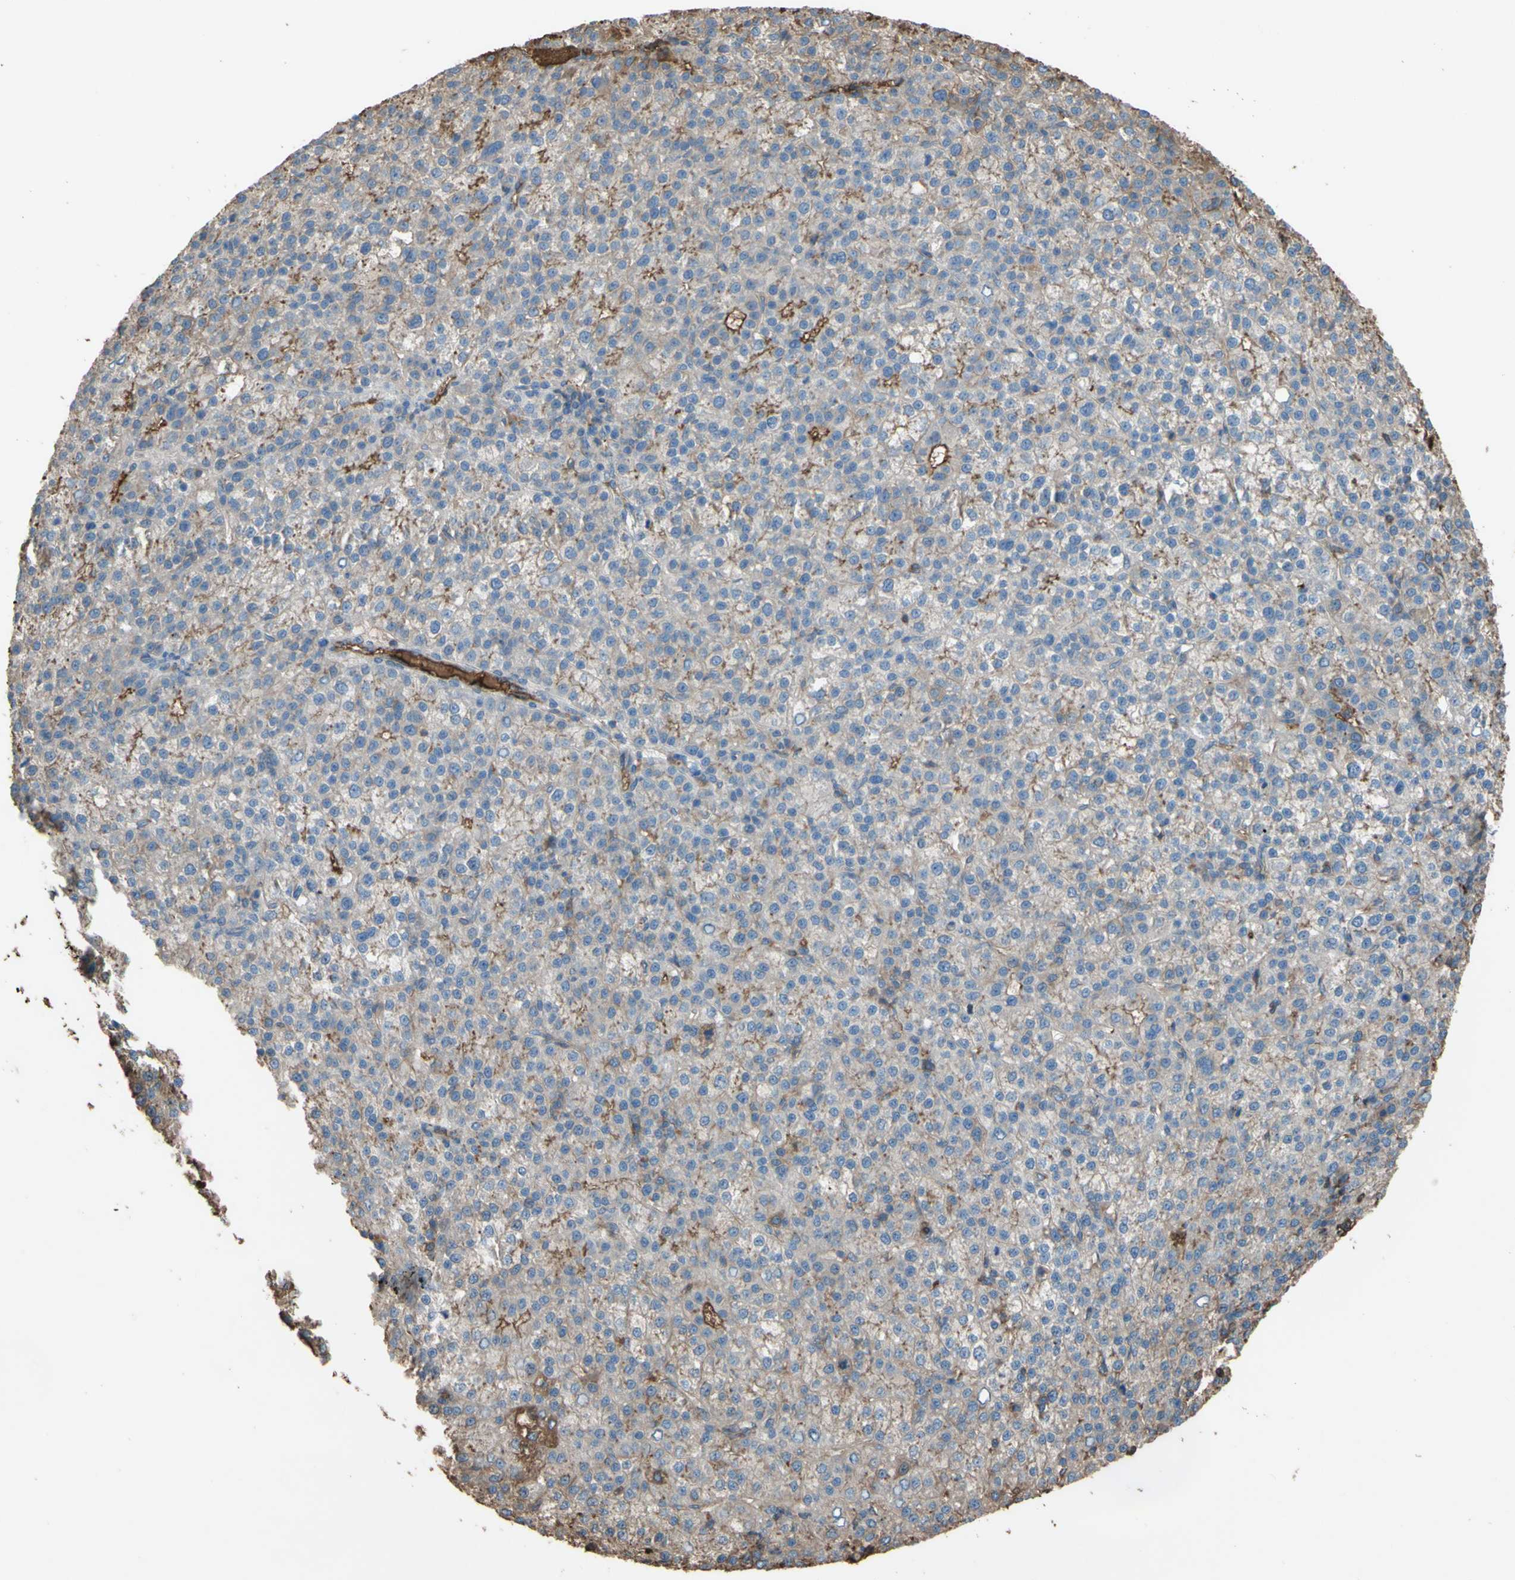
{"staining": {"intensity": "moderate", "quantity": "<25%", "location": "cytoplasmic/membranous"}, "tissue": "liver cancer", "cell_type": "Tumor cells", "image_type": "cancer", "snomed": [{"axis": "morphology", "description": "Carcinoma, Hepatocellular, NOS"}, {"axis": "topography", "description": "Liver"}], "caption": "Immunohistochemical staining of hepatocellular carcinoma (liver) exhibits low levels of moderate cytoplasmic/membranous protein positivity in approximately <25% of tumor cells.", "gene": "PTGDS", "patient": {"sex": "female", "age": 58}}